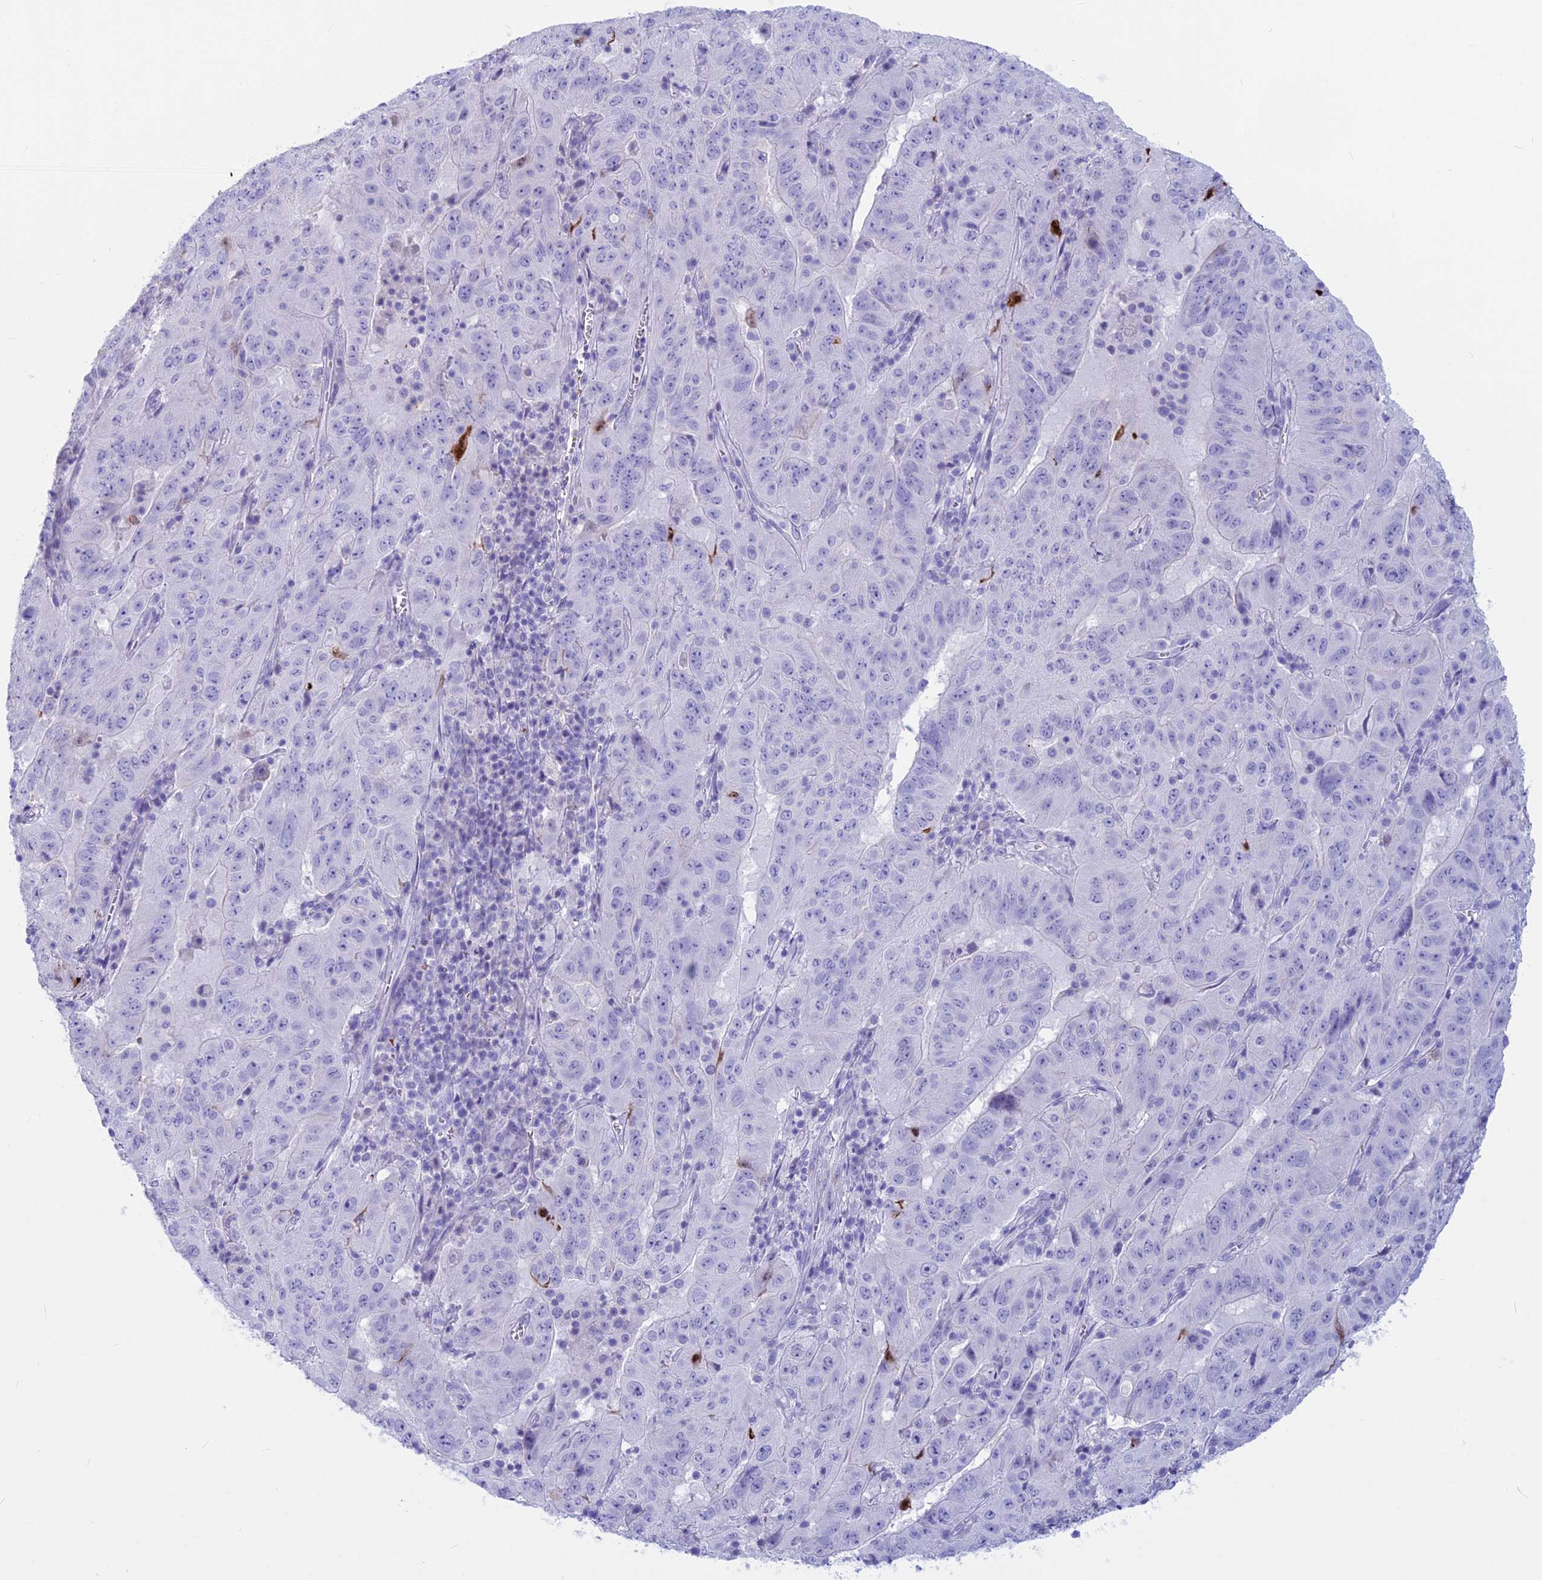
{"staining": {"intensity": "negative", "quantity": "none", "location": "none"}, "tissue": "pancreatic cancer", "cell_type": "Tumor cells", "image_type": "cancer", "snomed": [{"axis": "morphology", "description": "Adenocarcinoma, NOS"}, {"axis": "topography", "description": "Pancreas"}], "caption": "This is an IHC histopathology image of human pancreatic adenocarcinoma. There is no positivity in tumor cells.", "gene": "GAPDHS", "patient": {"sex": "male", "age": 63}}